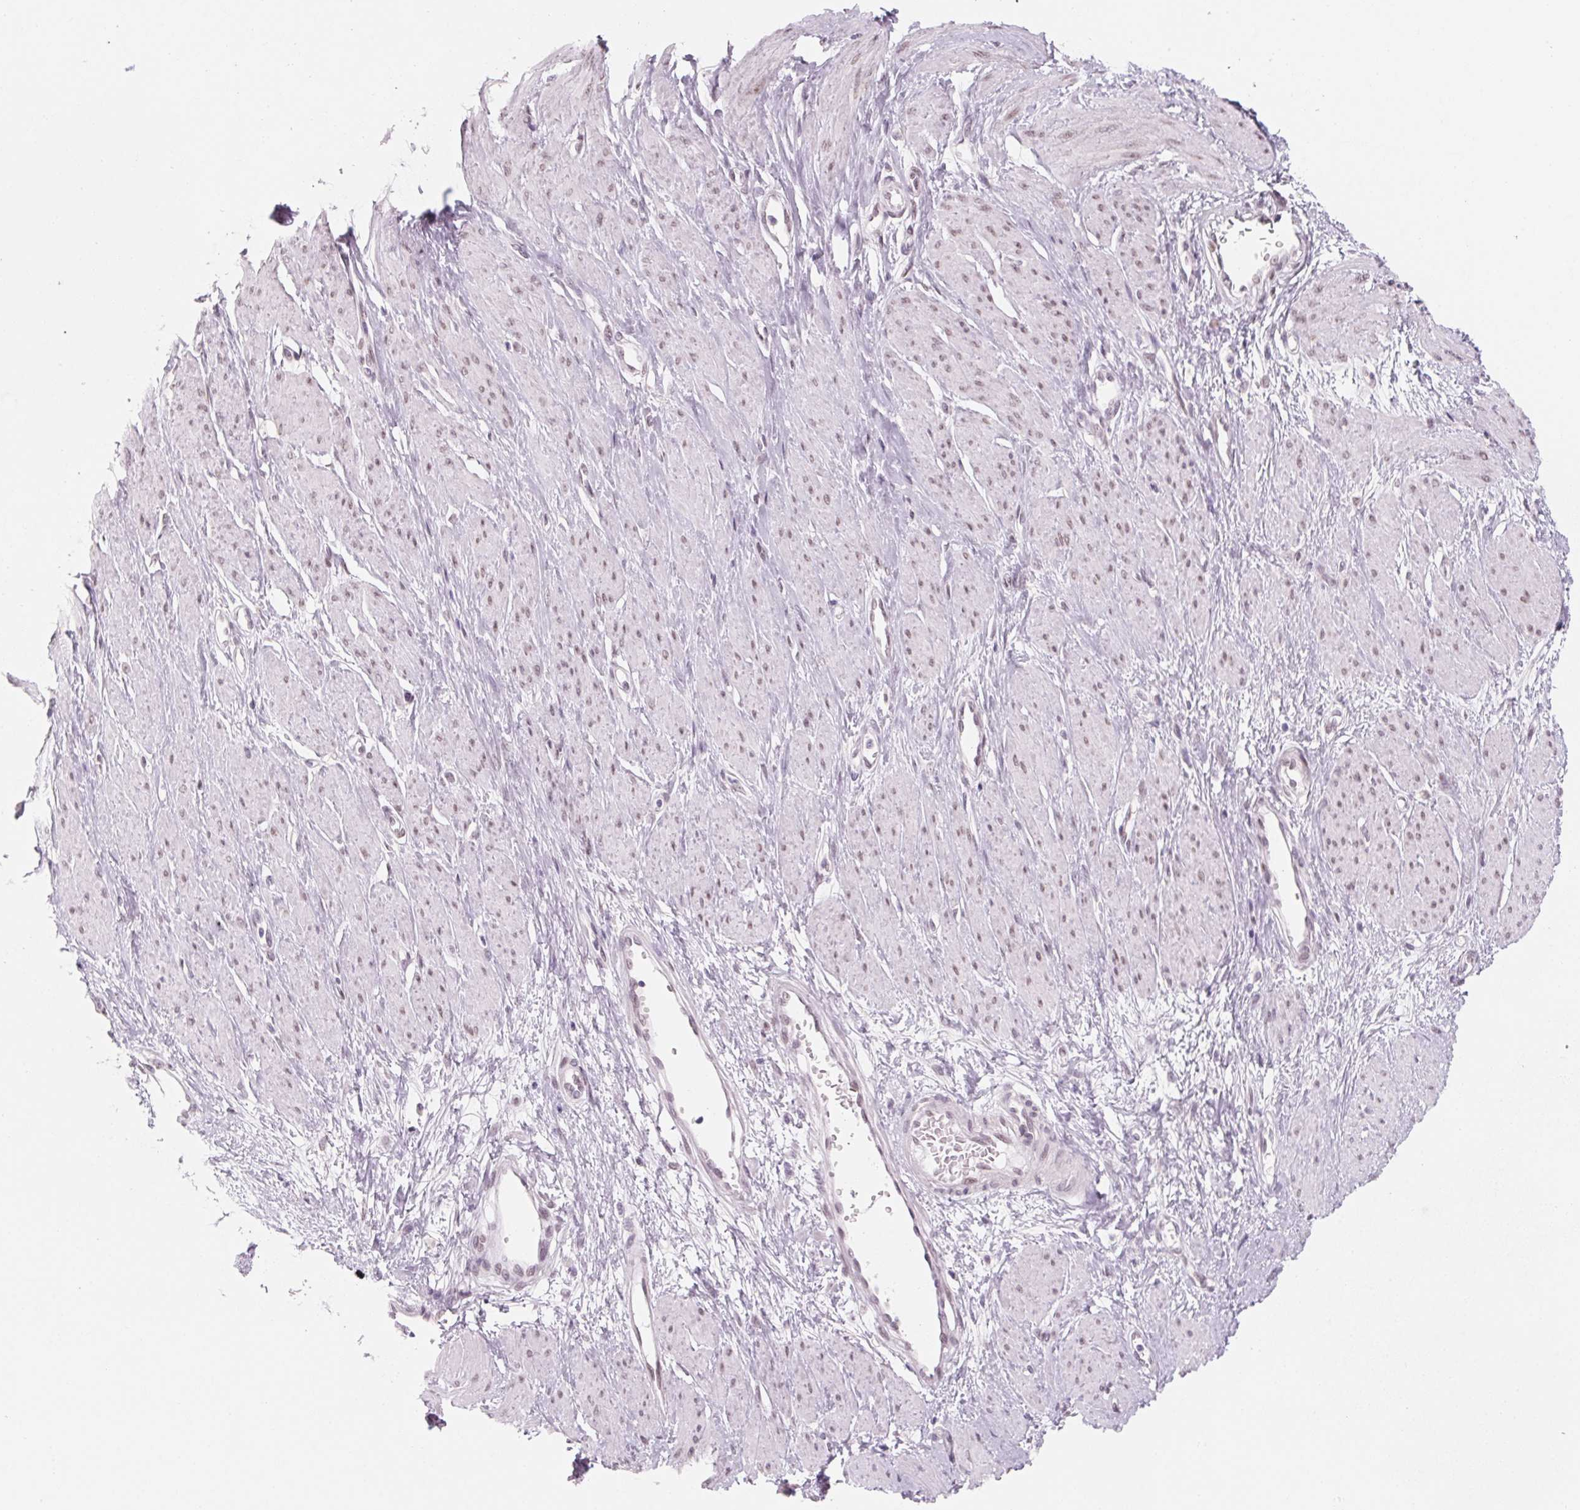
{"staining": {"intensity": "weak", "quantity": "25%-75%", "location": "nuclear"}, "tissue": "smooth muscle", "cell_type": "Smooth muscle cells", "image_type": "normal", "snomed": [{"axis": "morphology", "description": "Normal tissue, NOS"}, {"axis": "topography", "description": "Smooth muscle"}, {"axis": "topography", "description": "Uterus"}], "caption": "Normal smooth muscle shows weak nuclear expression in approximately 25%-75% of smooth muscle cells.", "gene": "KCNQ2", "patient": {"sex": "female", "age": 39}}